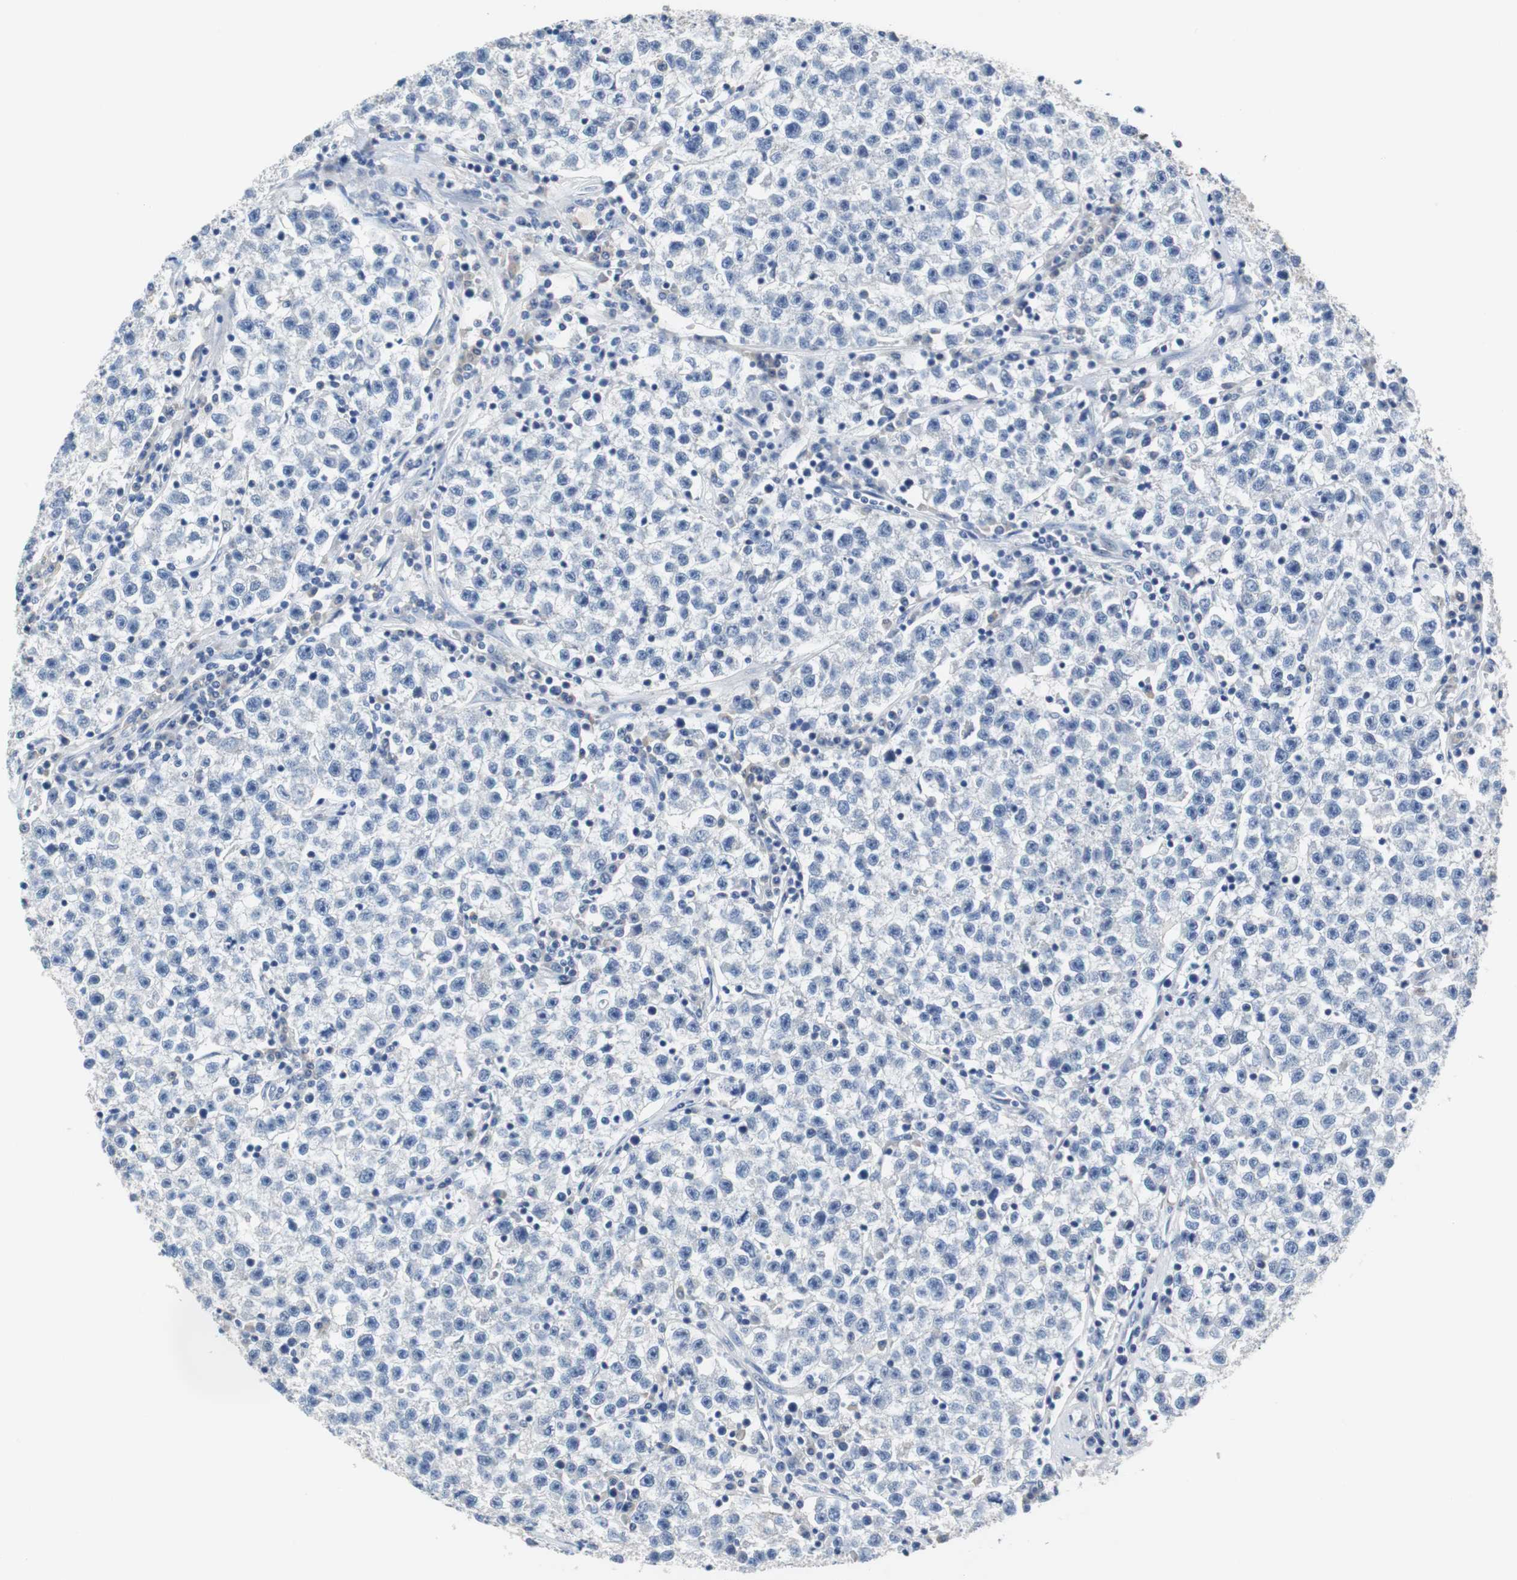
{"staining": {"intensity": "negative", "quantity": "none", "location": "none"}, "tissue": "testis cancer", "cell_type": "Tumor cells", "image_type": "cancer", "snomed": [{"axis": "morphology", "description": "Seminoma, NOS"}, {"axis": "topography", "description": "Testis"}], "caption": "This is an IHC histopathology image of seminoma (testis). There is no positivity in tumor cells.", "gene": "PCK1", "patient": {"sex": "male", "age": 22}}